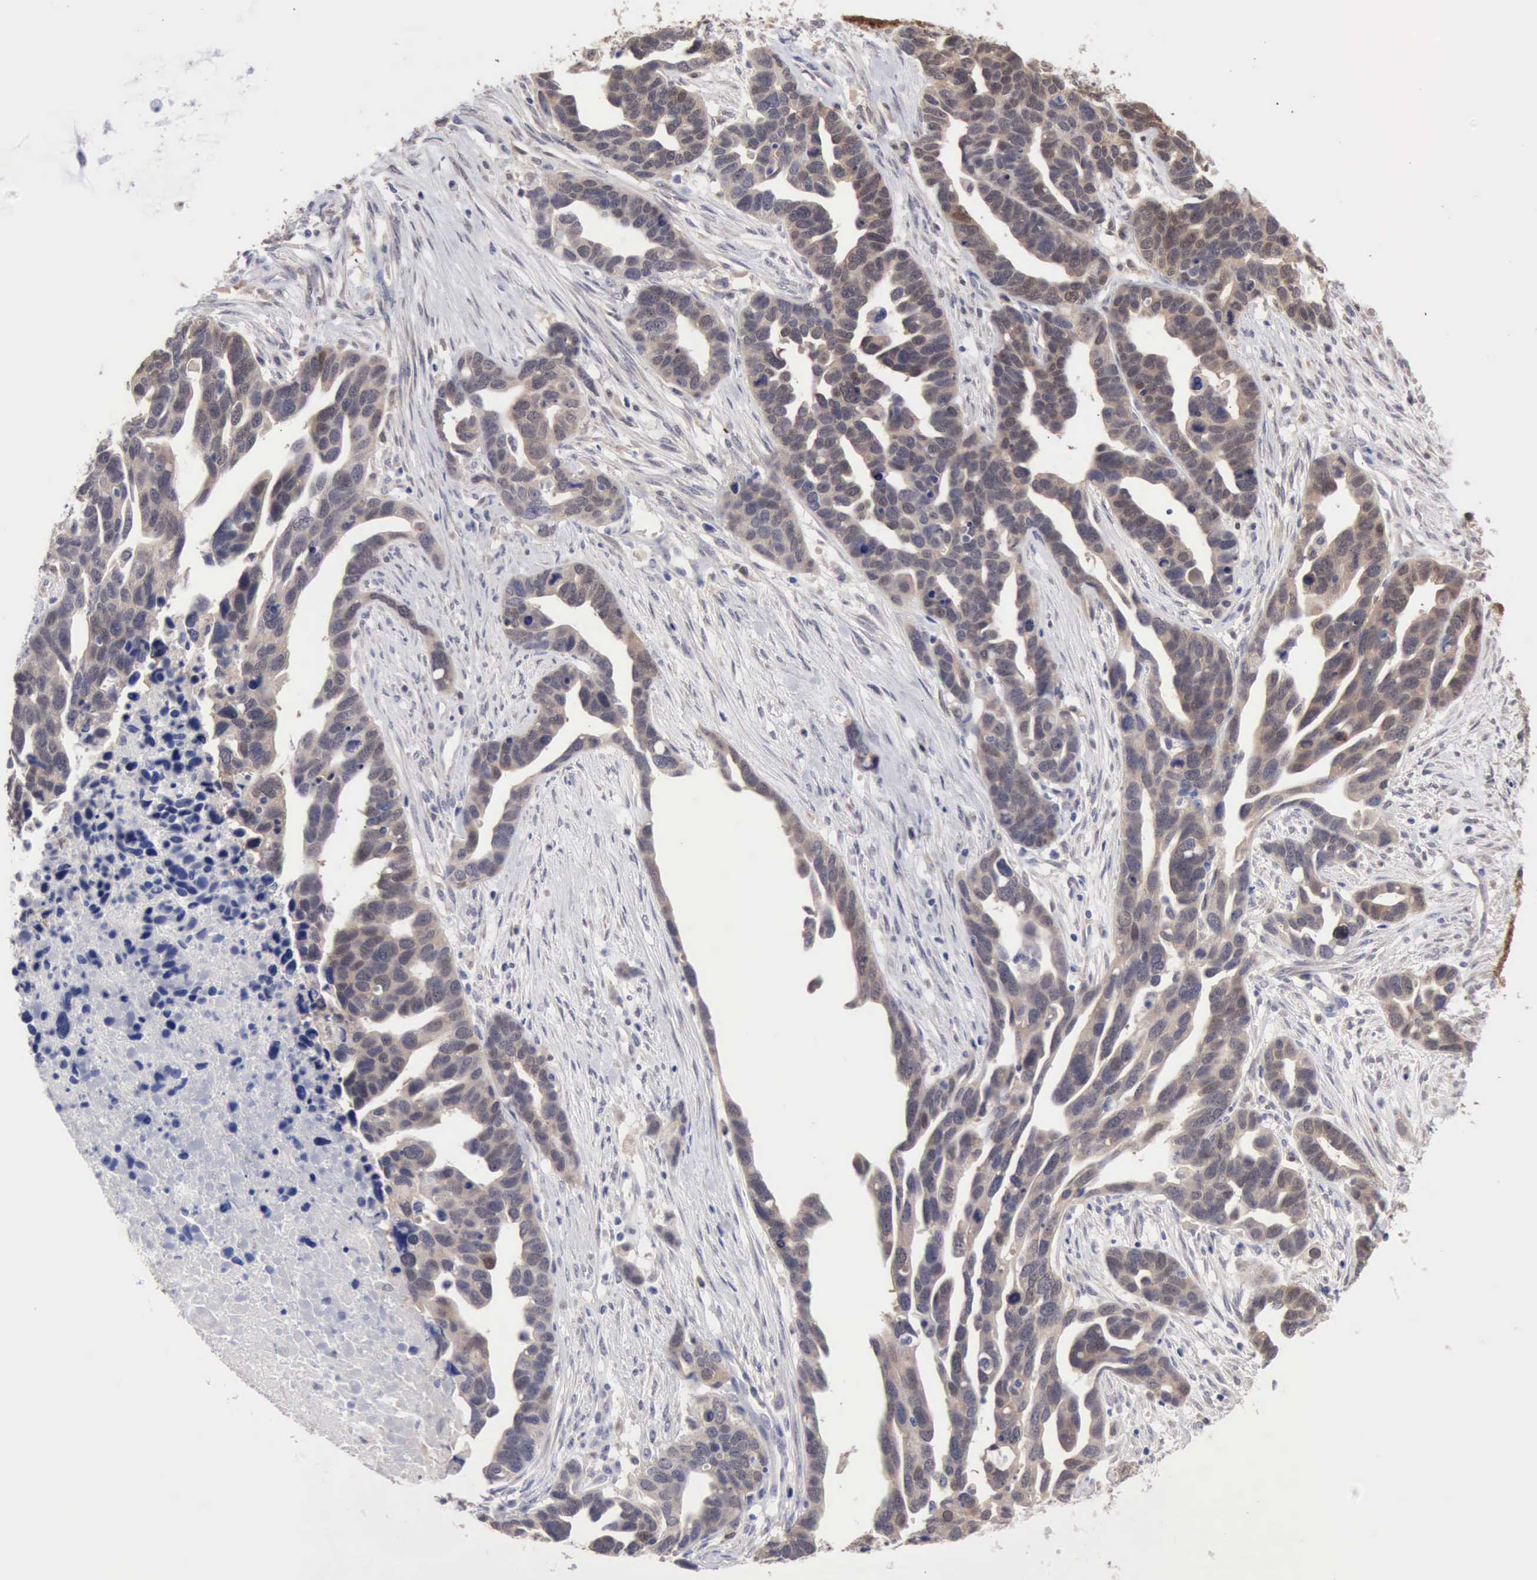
{"staining": {"intensity": "weak", "quantity": ">75%", "location": "cytoplasmic/membranous,nuclear"}, "tissue": "ovarian cancer", "cell_type": "Tumor cells", "image_type": "cancer", "snomed": [{"axis": "morphology", "description": "Cystadenocarcinoma, serous, NOS"}, {"axis": "topography", "description": "Ovary"}], "caption": "Weak cytoplasmic/membranous and nuclear staining is appreciated in about >75% of tumor cells in ovarian cancer (serous cystadenocarcinoma). (Brightfield microscopy of DAB IHC at high magnification).", "gene": "PTGR2", "patient": {"sex": "female", "age": 54}}